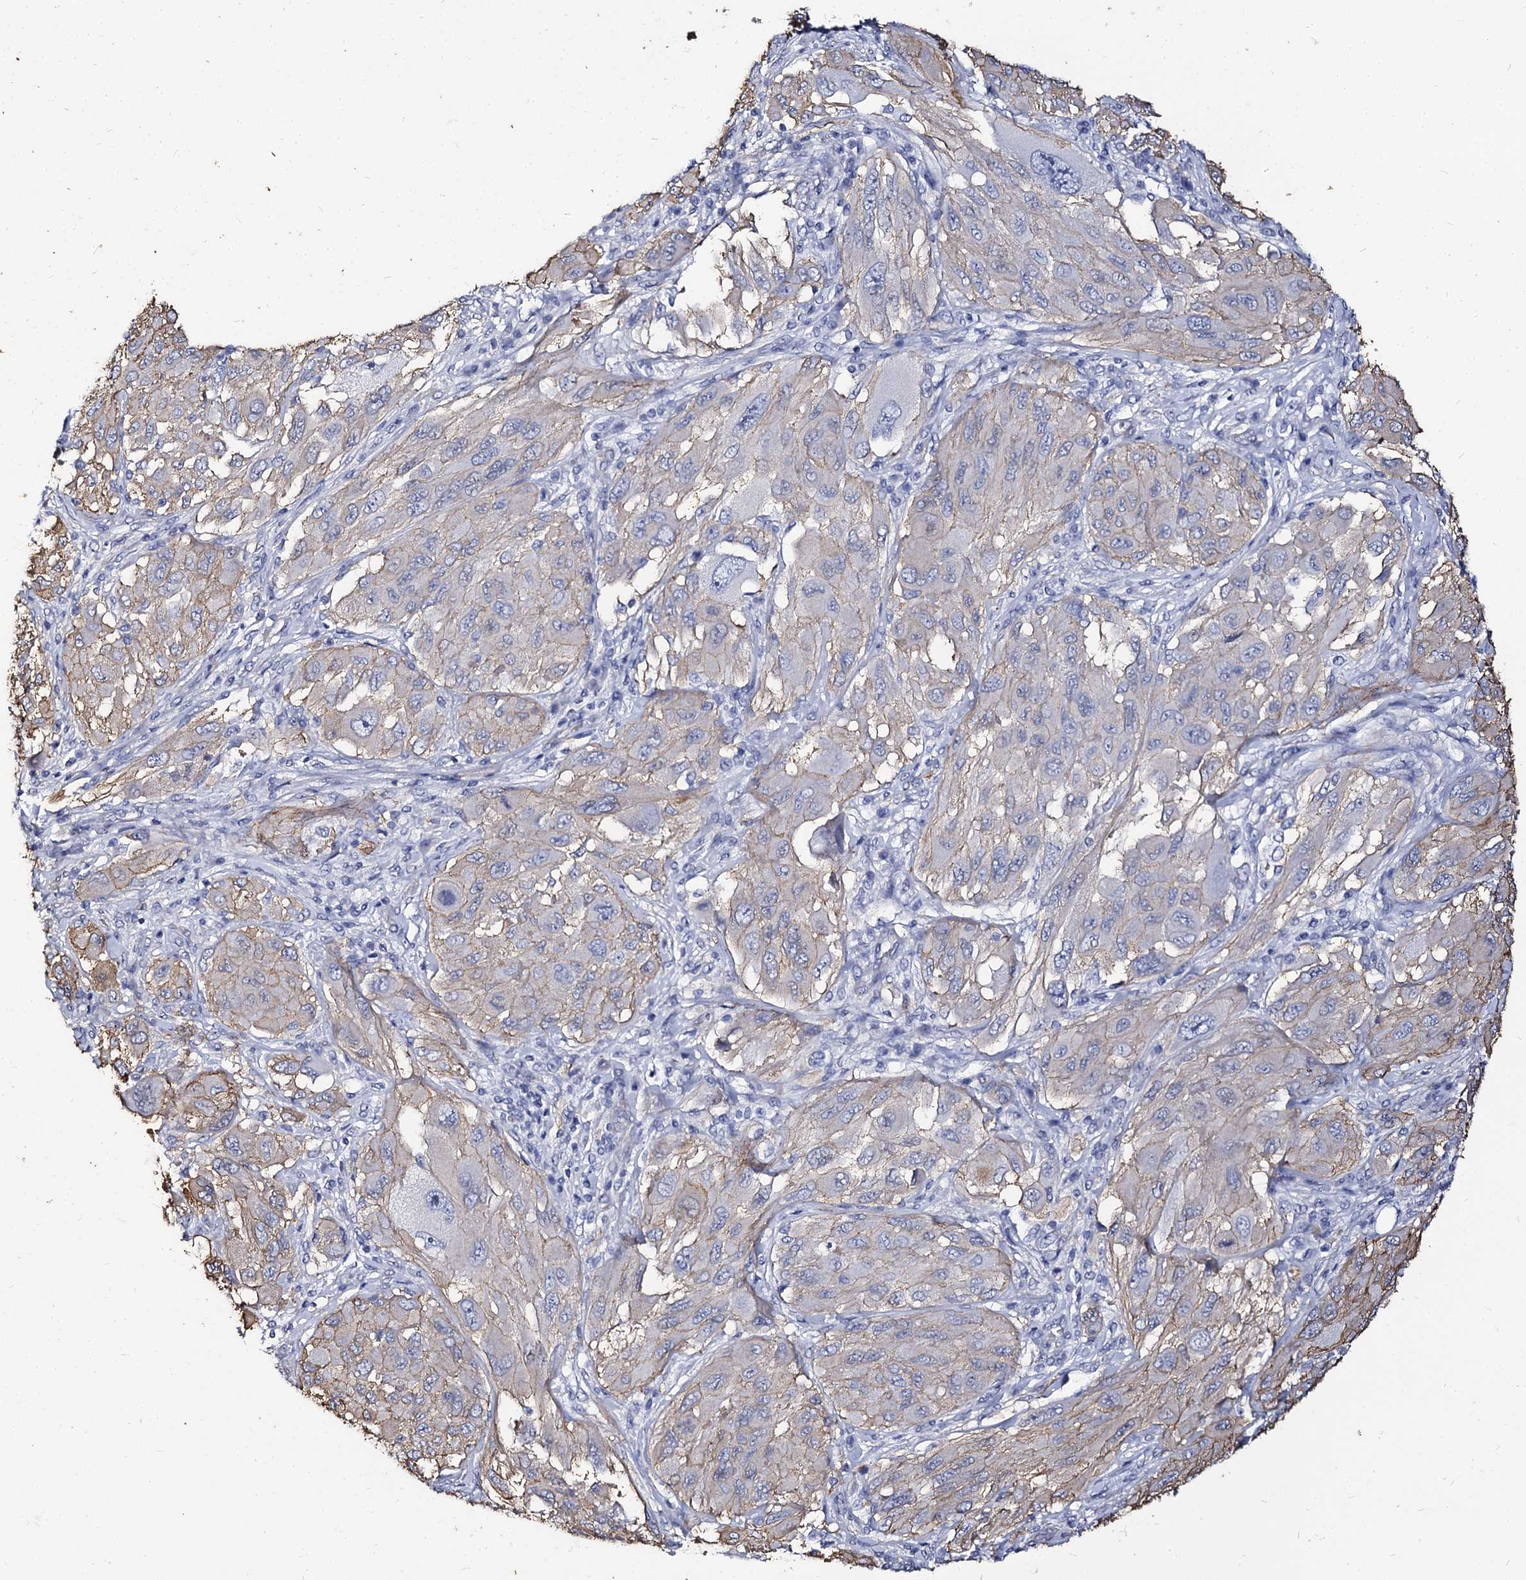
{"staining": {"intensity": "negative", "quantity": "none", "location": "none"}, "tissue": "melanoma", "cell_type": "Tumor cells", "image_type": "cancer", "snomed": [{"axis": "morphology", "description": "Malignant melanoma, NOS"}, {"axis": "topography", "description": "Skin"}], "caption": "A high-resolution micrograph shows immunohistochemistry (IHC) staining of malignant melanoma, which reveals no significant expression in tumor cells.", "gene": "CBFB", "patient": {"sex": "female", "age": 91}}